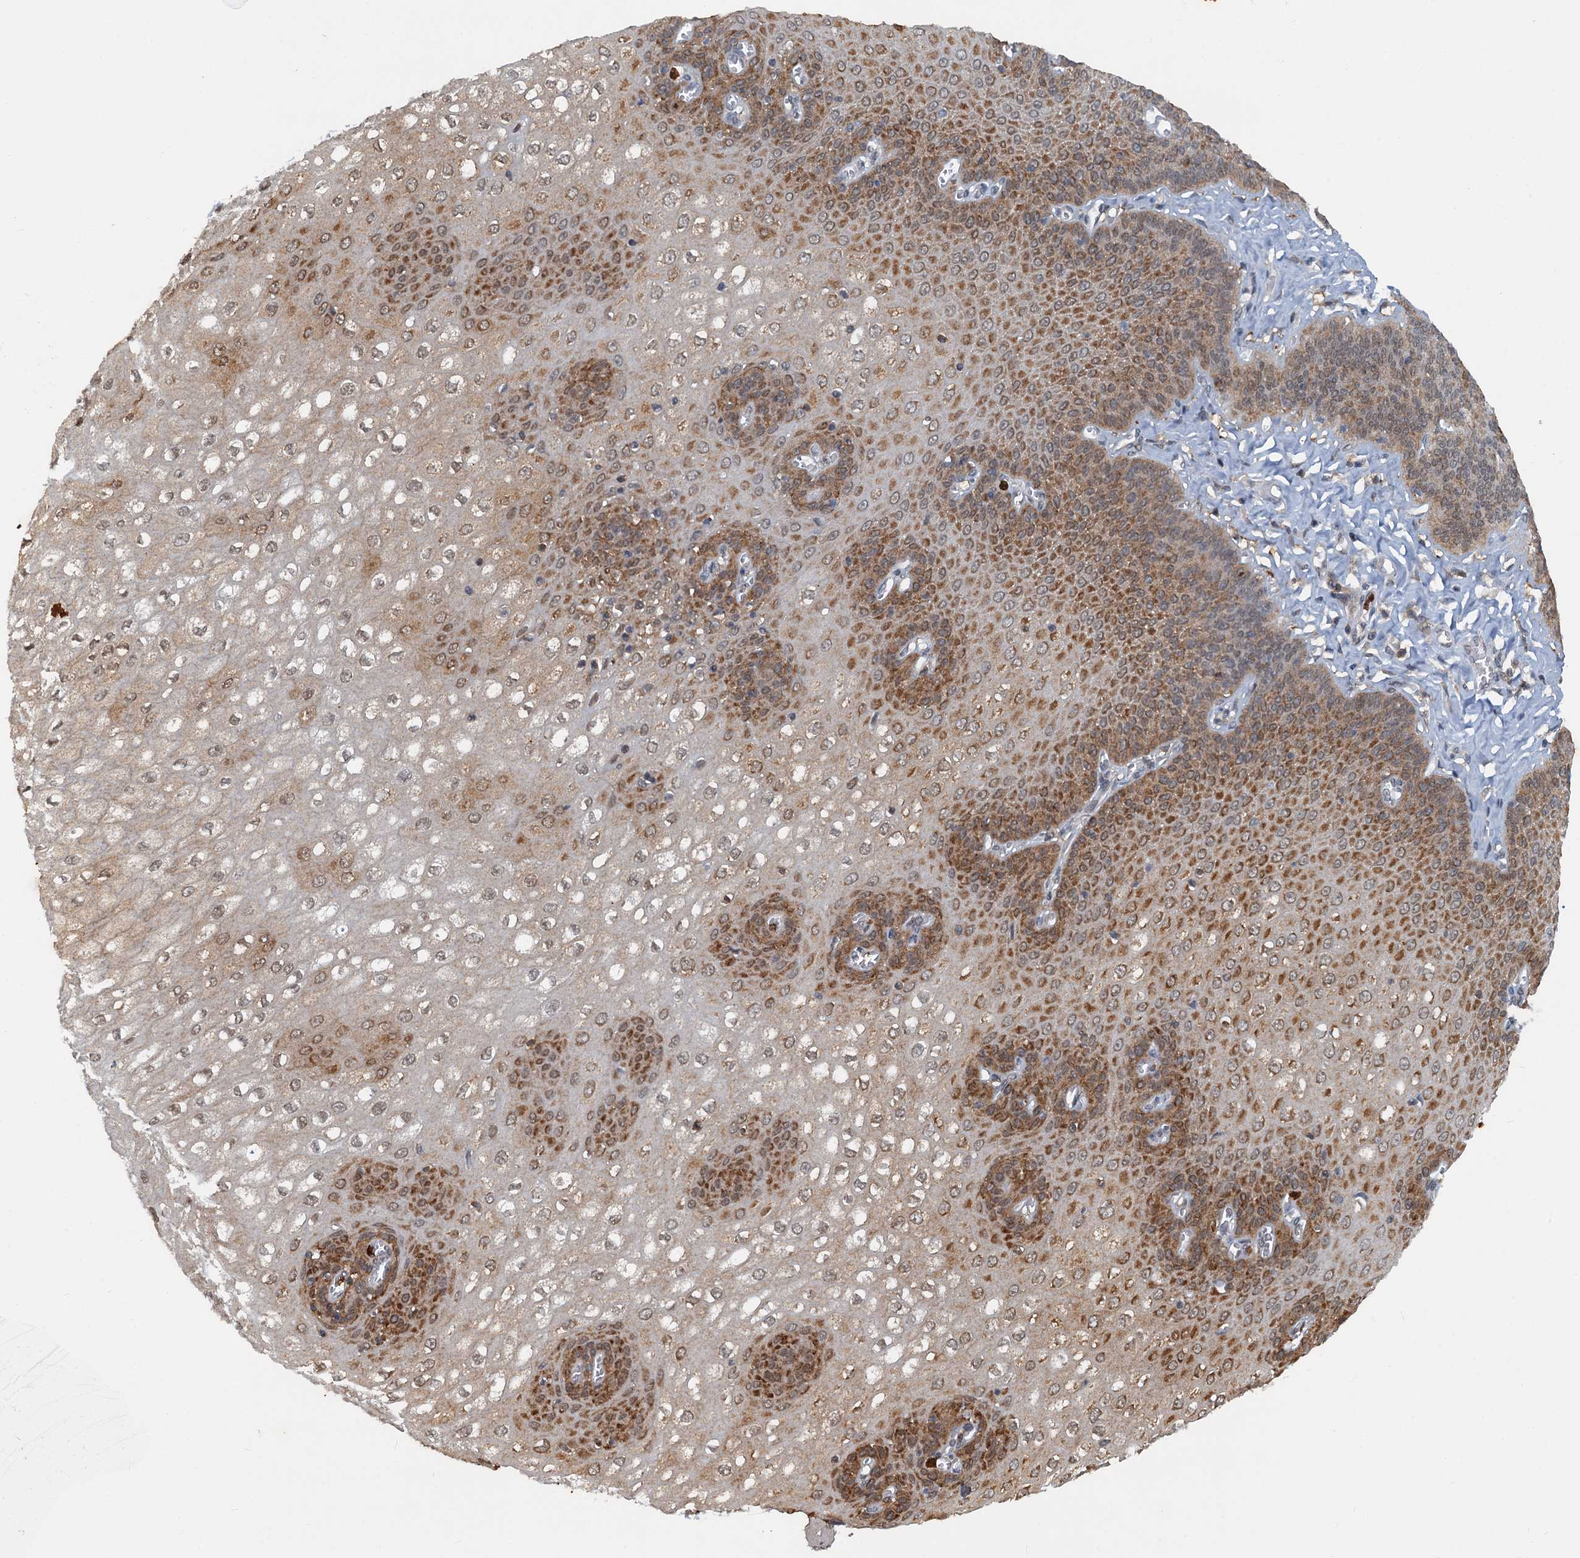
{"staining": {"intensity": "moderate", "quantity": ">75%", "location": "cytoplasmic/membranous"}, "tissue": "esophagus", "cell_type": "Squamous epithelial cells", "image_type": "normal", "snomed": [{"axis": "morphology", "description": "Normal tissue, NOS"}, {"axis": "topography", "description": "Esophagus"}], "caption": "DAB (3,3'-diaminobenzidine) immunohistochemical staining of unremarkable human esophagus displays moderate cytoplasmic/membranous protein staining in approximately >75% of squamous epithelial cells. (IHC, brightfield microscopy, high magnification).", "gene": "GPI", "patient": {"sex": "male", "age": 60}}